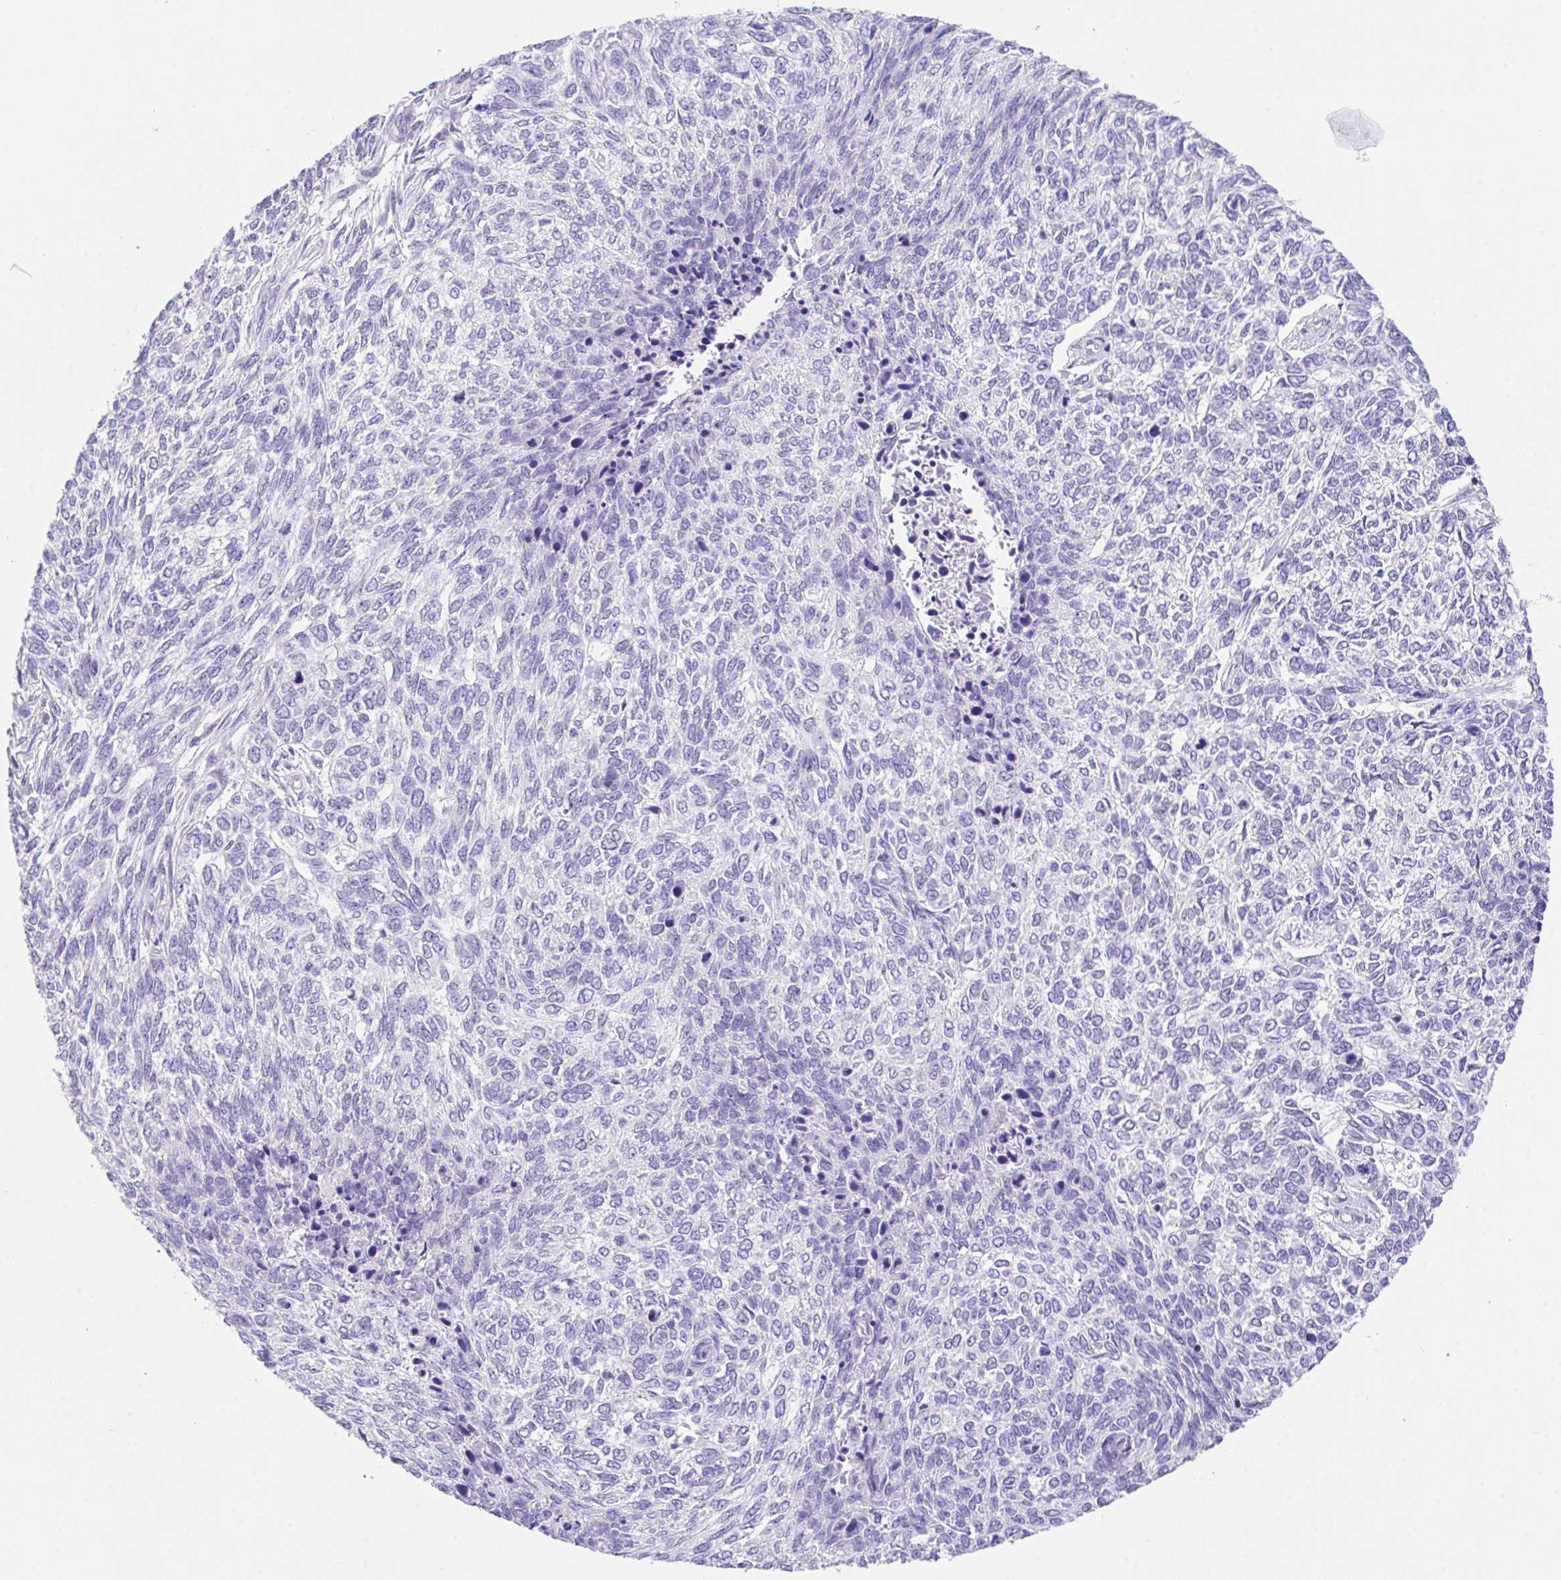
{"staining": {"intensity": "negative", "quantity": "none", "location": "none"}, "tissue": "skin cancer", "cell_type": "Tumor cells", "image_type": "cancer", "snomed": [{"axis": "morphology", "description": "Basal cell carcinoma"}, {"axis": "topography", "description": "Skin"}], "caption": "A histopathology image of human skin cancer (basal cell carcinoma) is negative for staining in tumor cells.", "gene": "HACD4", "patient": {"sex": "female", "age": 65}}